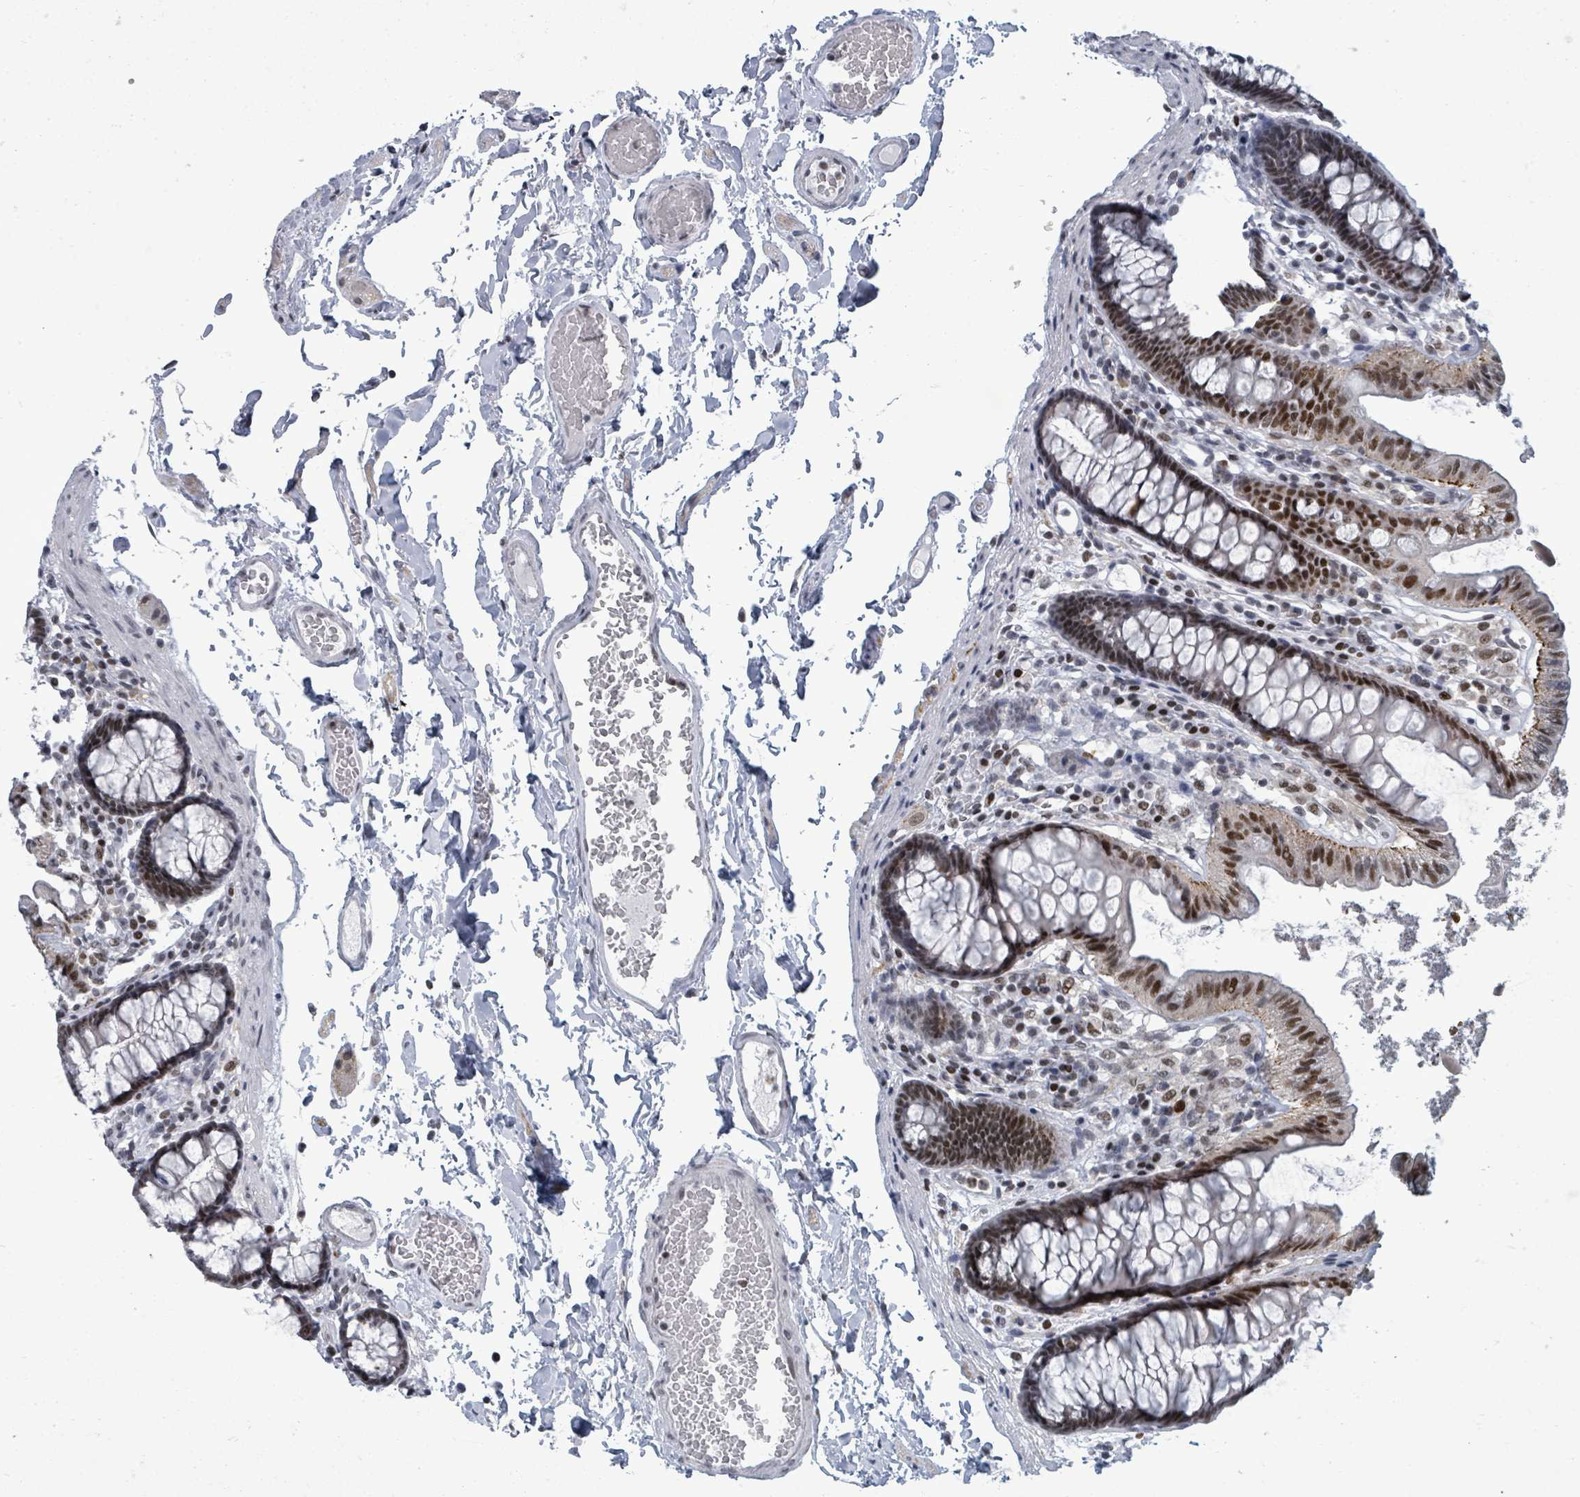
{"staining": {"intensity": "negative", "quantity": "none", "location": "none"}, "tissue": "colon", "cell_type": "Endothelial cells", "image_type": "normal", "snomed": [{"axis": "morphology", "description": "Normal tissue, NOS"}, {"axis": "topography", "description": "Colon"}], "caption": "High magnification brightfield microscopy of benign colon stained with DAB (brown) and counterstained with hematoxylin (blue): endothelial cells show no significant positivity. (DAB IHC visualized using brightfield microscopy, high magnification).", "gene": "BIVM", "patient": {"sex": "male", "age": 84}}